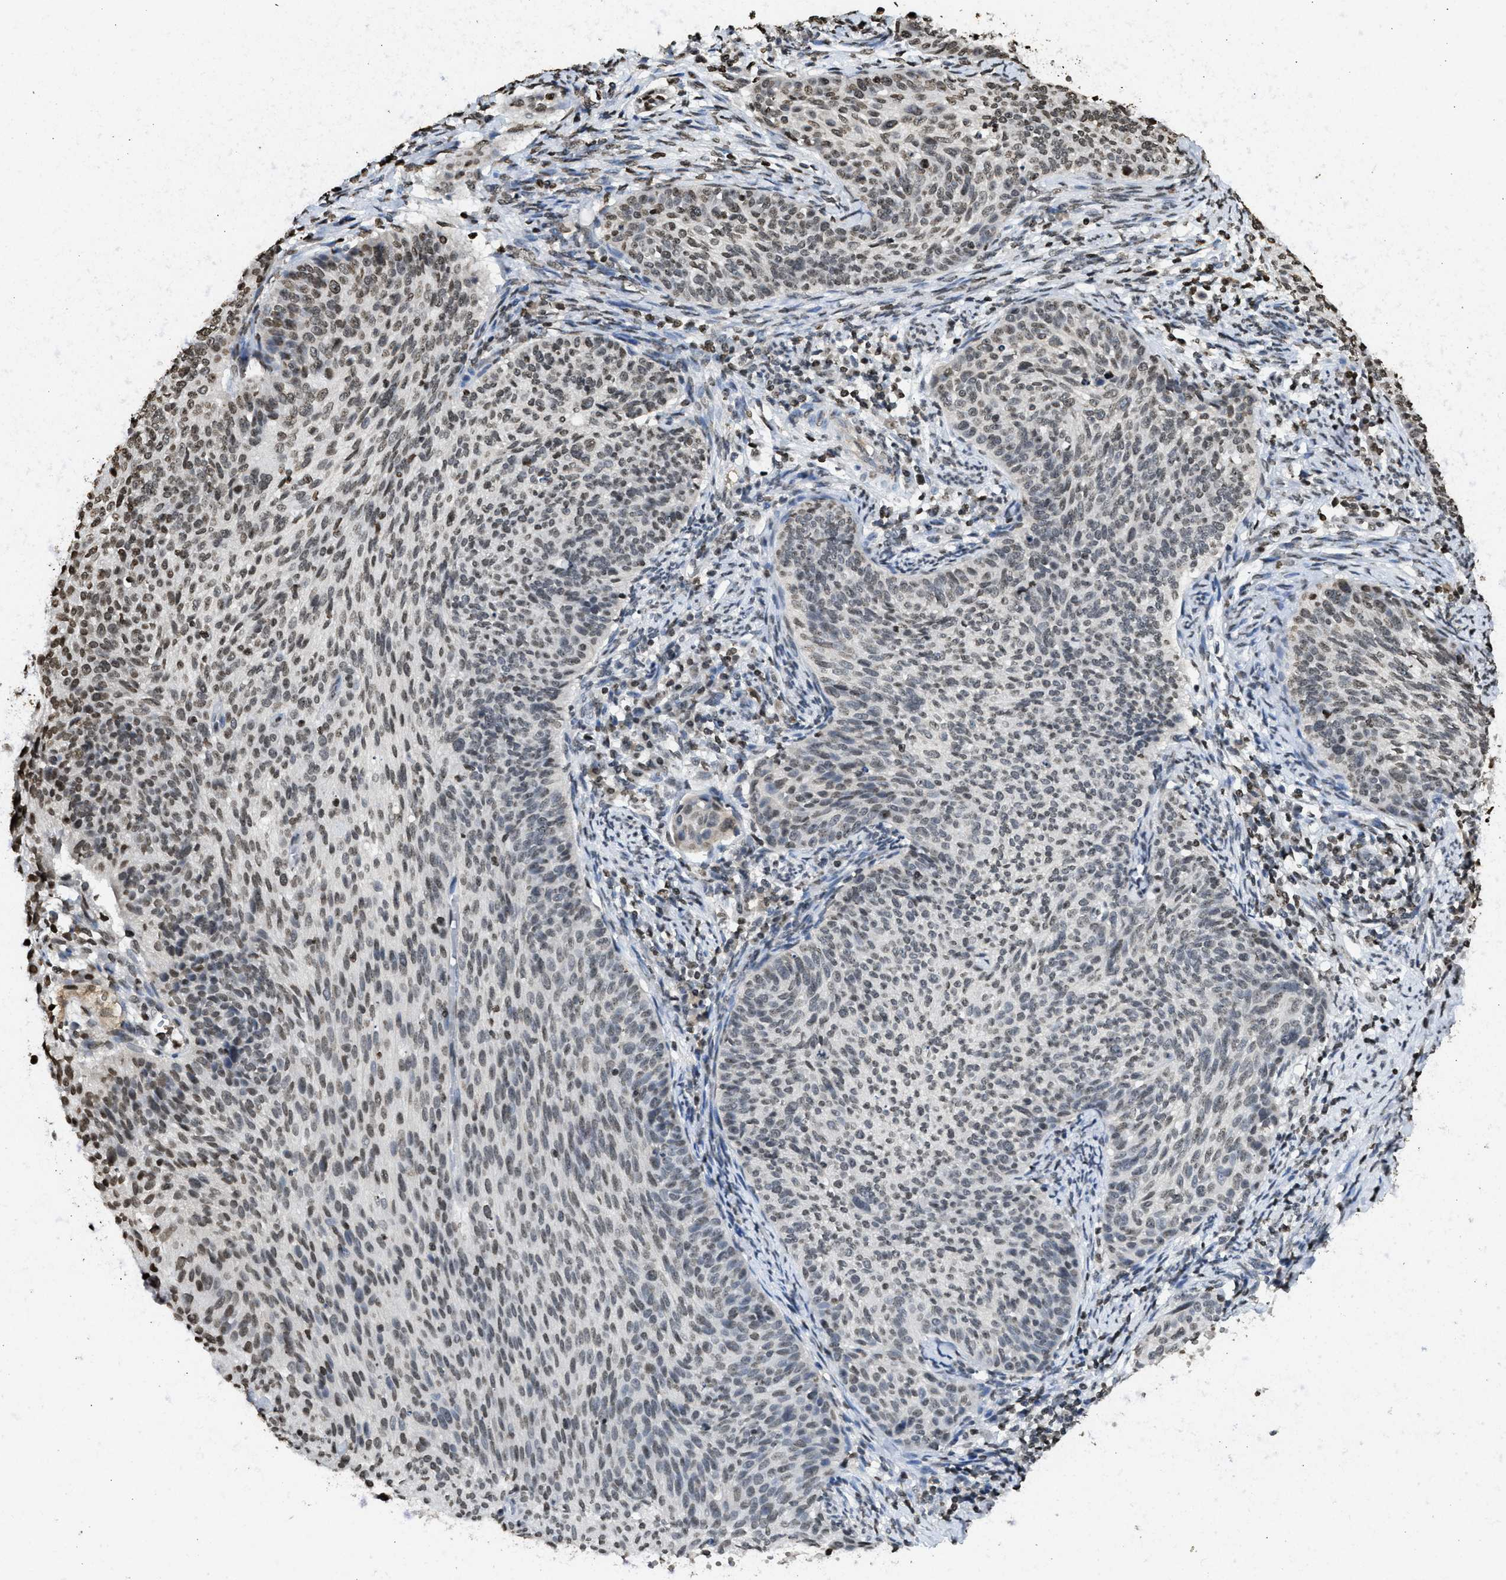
{"staining": {"intensity": "weak", "quantity": ">75%", "location": "nuclear"}, "tissue": "cervical cancer", "cell_type": "Tumor cells", "image_type": "cancer", "snomed": [{"axis": "morphology", "description": "Squamous cell carcinoma, NOS"}, {"axis": "topography", "description": "Cervix"}], "caption": "DAB (3,3'-diaminobenzidine) immunohistochemical staining of human squamous cell carcinoma (cervical) demonstrates weak nuclear protein positivity in about >75% of tumor cells. The staining was performed using DAB (3,3'-diaminobenzidine) to visualize the protein expression in brown, while the nuclei were stained in blue with hematoxylin (Magnification: 20x).", "gene": "RRAGC", "patient": {"sex": "female", "age": 70}}